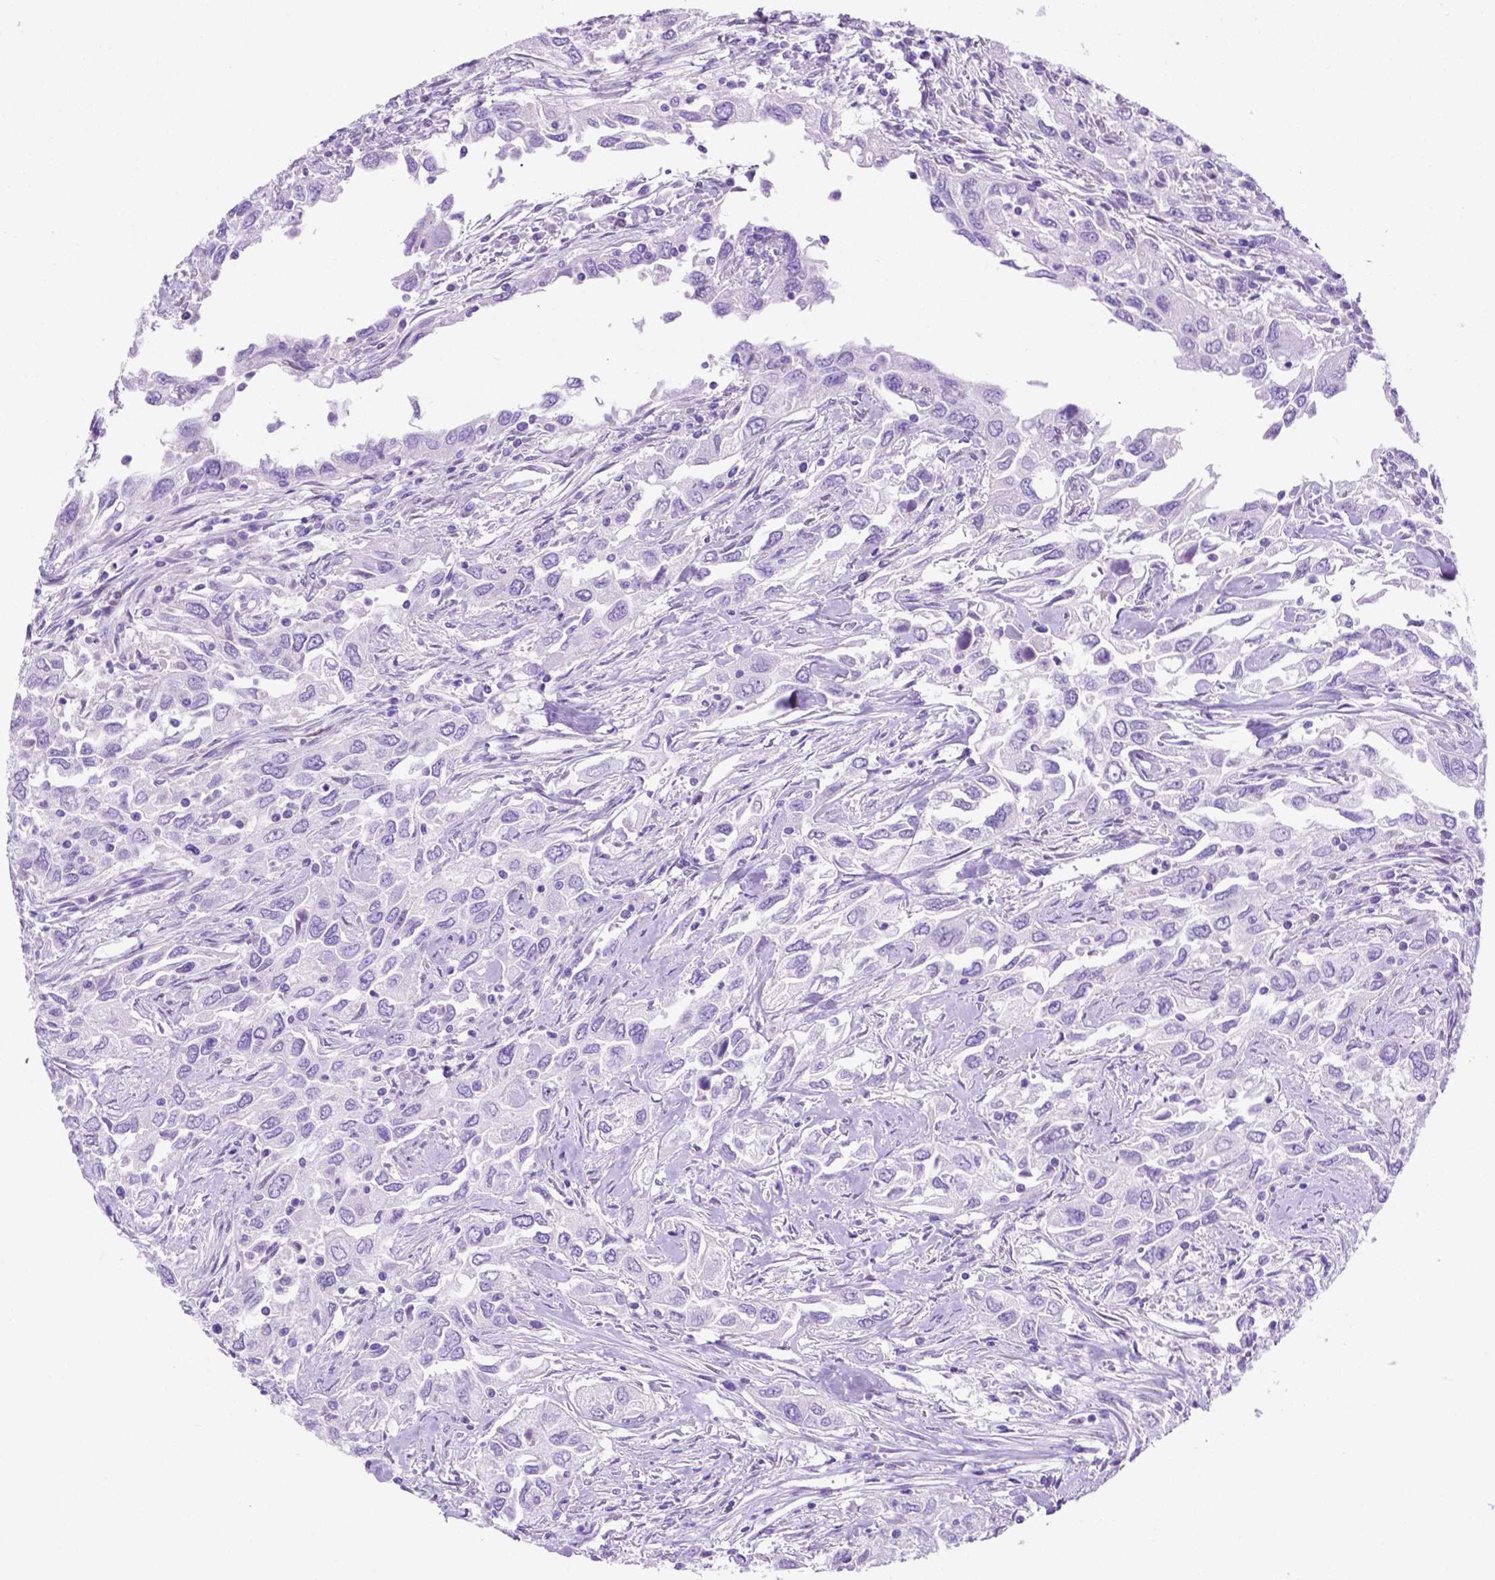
{"staining": {"intensity": "negative", "quantity": "none", "location": "none"}, "tissue": "urothelial cancer", "cell_type": "Tumor cells", "image_type": "cancer", "snomed": [{"axis": "morphology", "description": "Urothelial carcinoma, High grade"}, {"axis": "topography", "description": "Urinary bladder"}], "caption": "Immunohistochemical staining of urothelial cancer displays no significant expression in tumor cells.", "gene": "TMEM210", "patient": {"sex": "male", "age": 76}}